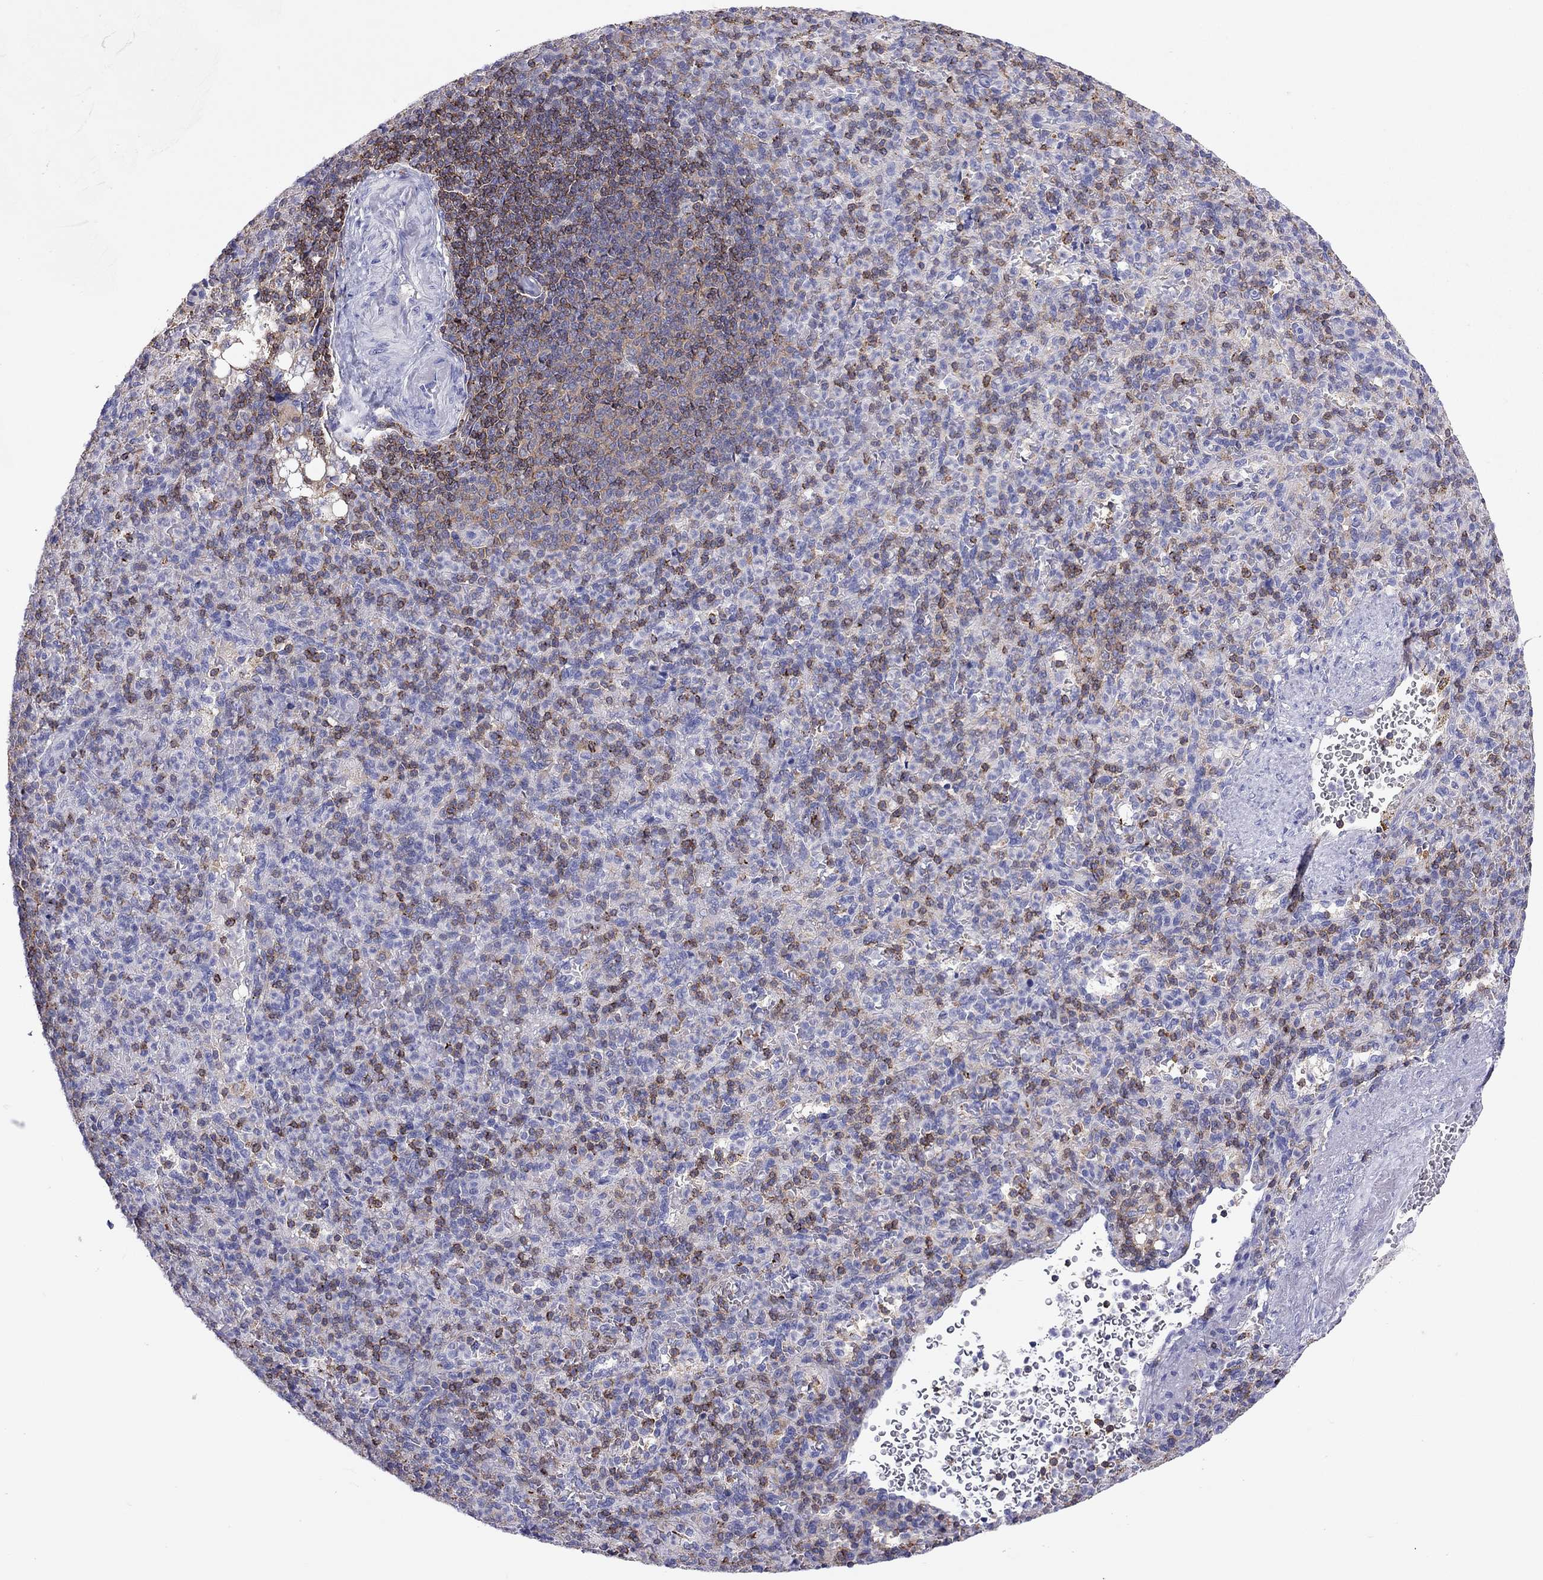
{"staining": {"intensity": "strong", "quantity": "<25%", "location": "cytoplasmic/membranous"}, "tissue": "spleen", "cell_type": "Cells in red pulp", "image_type": "normal", "snomed": [{"axis": "morphology", "description": "Normal tissue, NOS"}, {"axis": "topography", "description": "Spleen"}], "caption": "Protein expression analysis of unremarkable human spleen reveals strong cytoplasmic/membranous expression in about <25% of cells in red pulp.", "gene": "ENSG00000288637", "patient": {"sex": "female", "age": 74}}